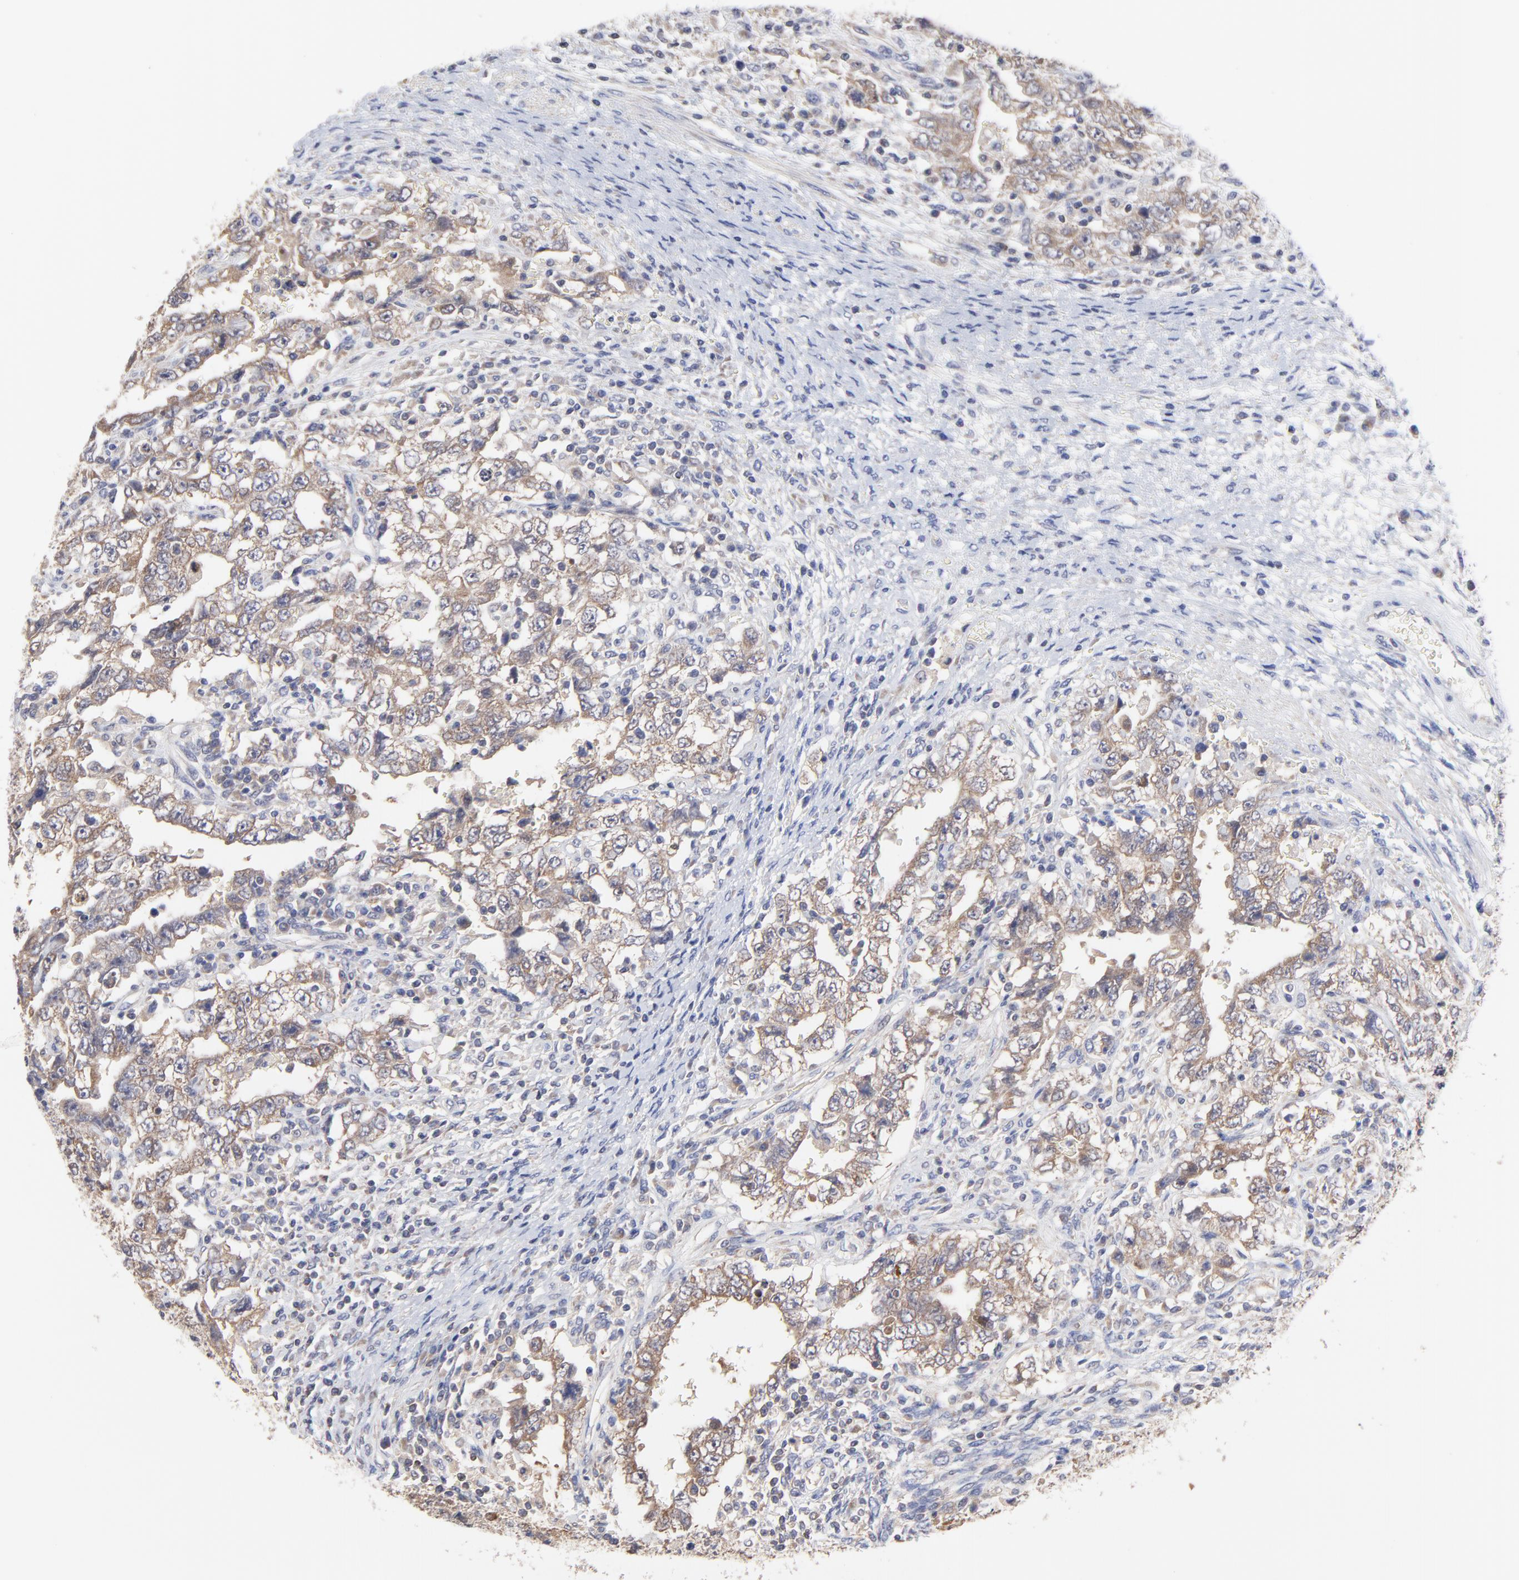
{"staining": {"intensity": "moderate", "quantity": ">75%", "location": "cytoplasmic/membranous"}, "tissue": "testis cancer", "cell_type": "Tumor cells", "image_type": "cancer", "snomed": [{"axis": "morphology", "description": "Carcinoma, Embryonal, NOS"}, {"axis": "topography", "description": "Testis"}], "caption": "The immunohistochemical stain labels moderate cytoplasmic/membranous expression in tumor cells of testis cancer (embryonal carcinoma) tissue.", "gene": "PCMT1", "patient": {"sex": "male", "age": 26}}